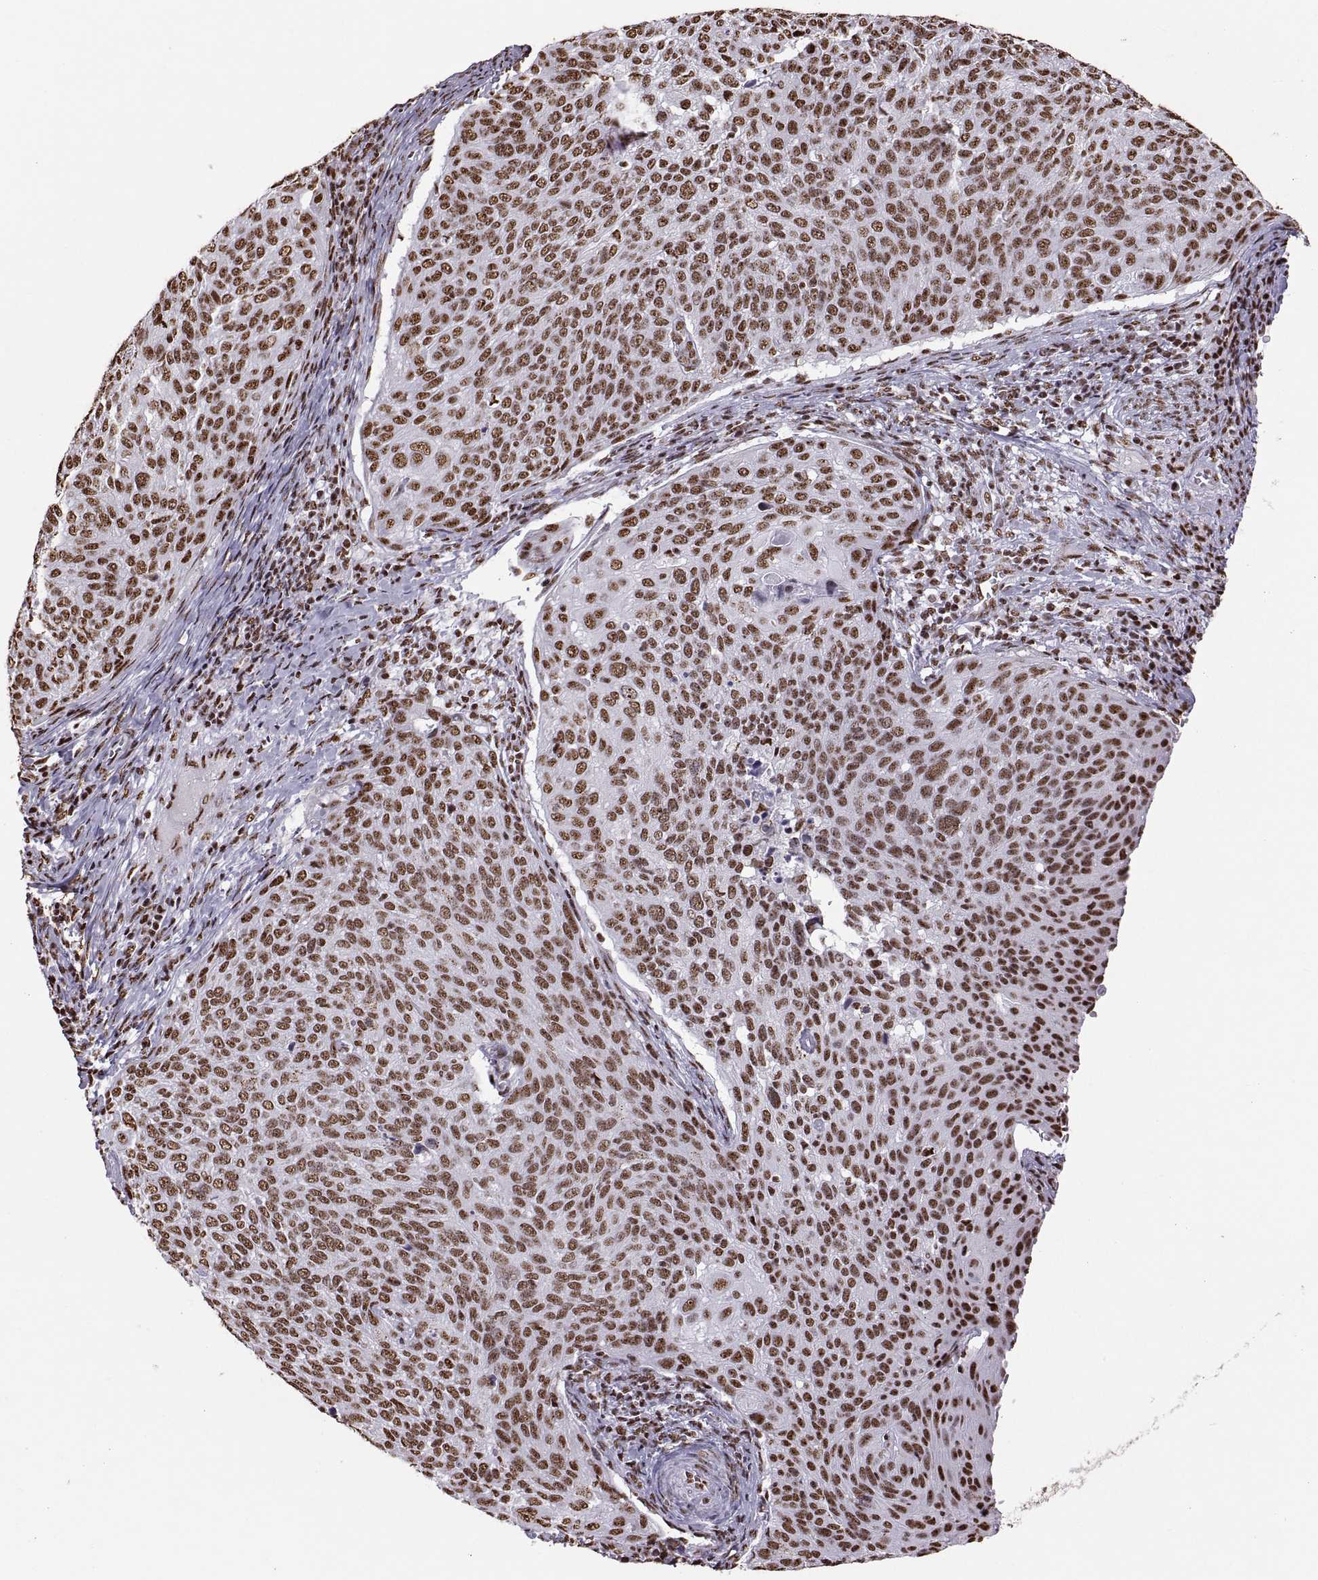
{"staining": {"intensity": "moderate", "quantity": ">75%", "location": "nuclear"}, "tissue": "cervical cancer", "cell_type": "Tumor cells", "image_type": "cancer", "snomed": [{"axis": "morphology", "description": "Squamous cell carcinoma, NOS"}, {"axis": "topography", "description": "Cervix"}], "caption": "Cervical squamous cell carcinoma tissue exhibits moderate nuclear positivity in approximately >75% of tumor cells, visualized by immunohistochemistry.", "gene": "SNAI1", "patient": {"sex": "female", "age": 39}}